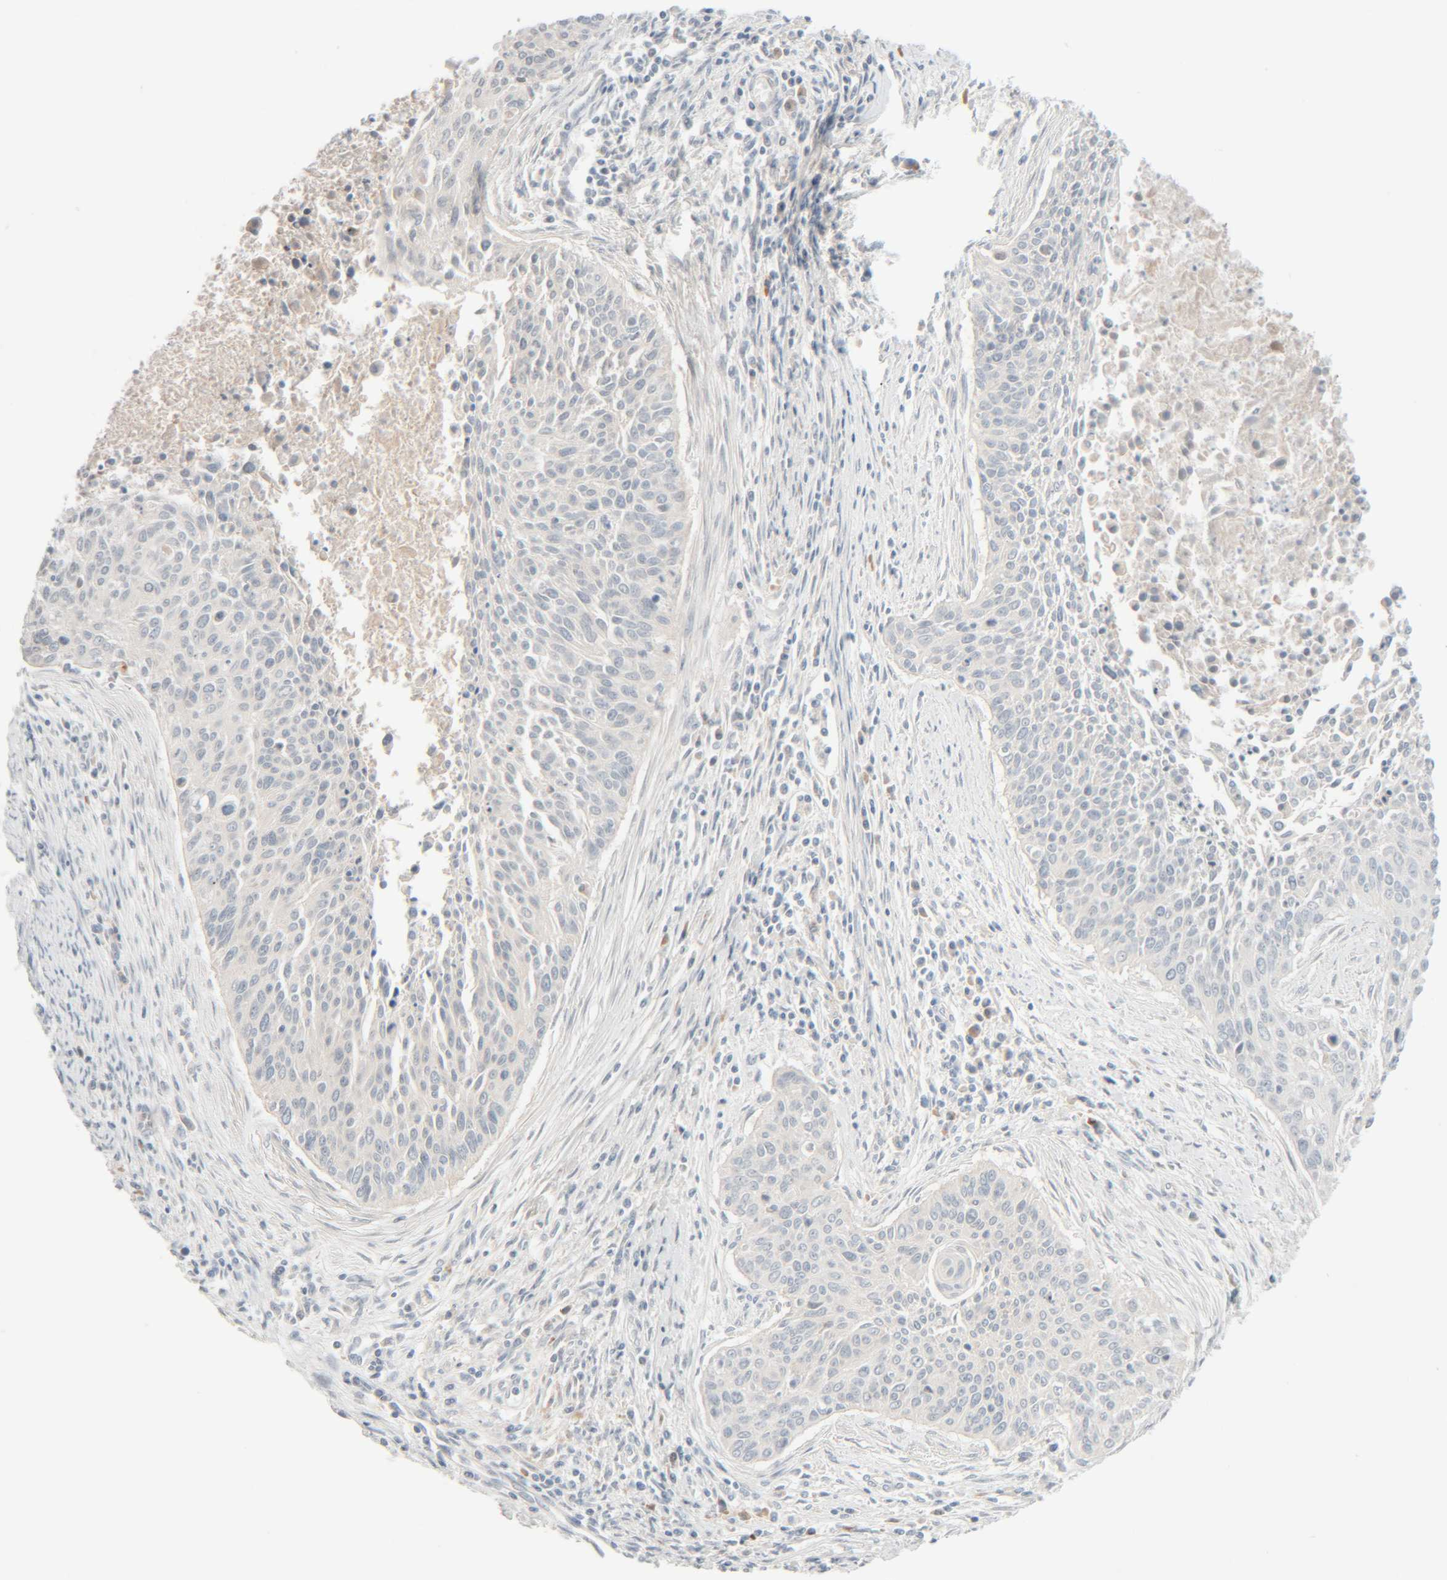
{"staining": {"intensity": "negative", "quantity": "none", "location": "none"}, "tissue": "cervical cancer", "cell_type": "Tumor cells", "image_type": "cancer", "snomed": [{"axis": "morphology", "description": "Squamous cell carcinoma, NOS"}, {"axis": "topography", "description": "Cervix"}], "caption": "Protein analysis of cervical squamous cell carcinoma exhibits no significant positivity in tumor cells.", "gene": "CHKA", "patient": {"sex": "female", "age": 55}}